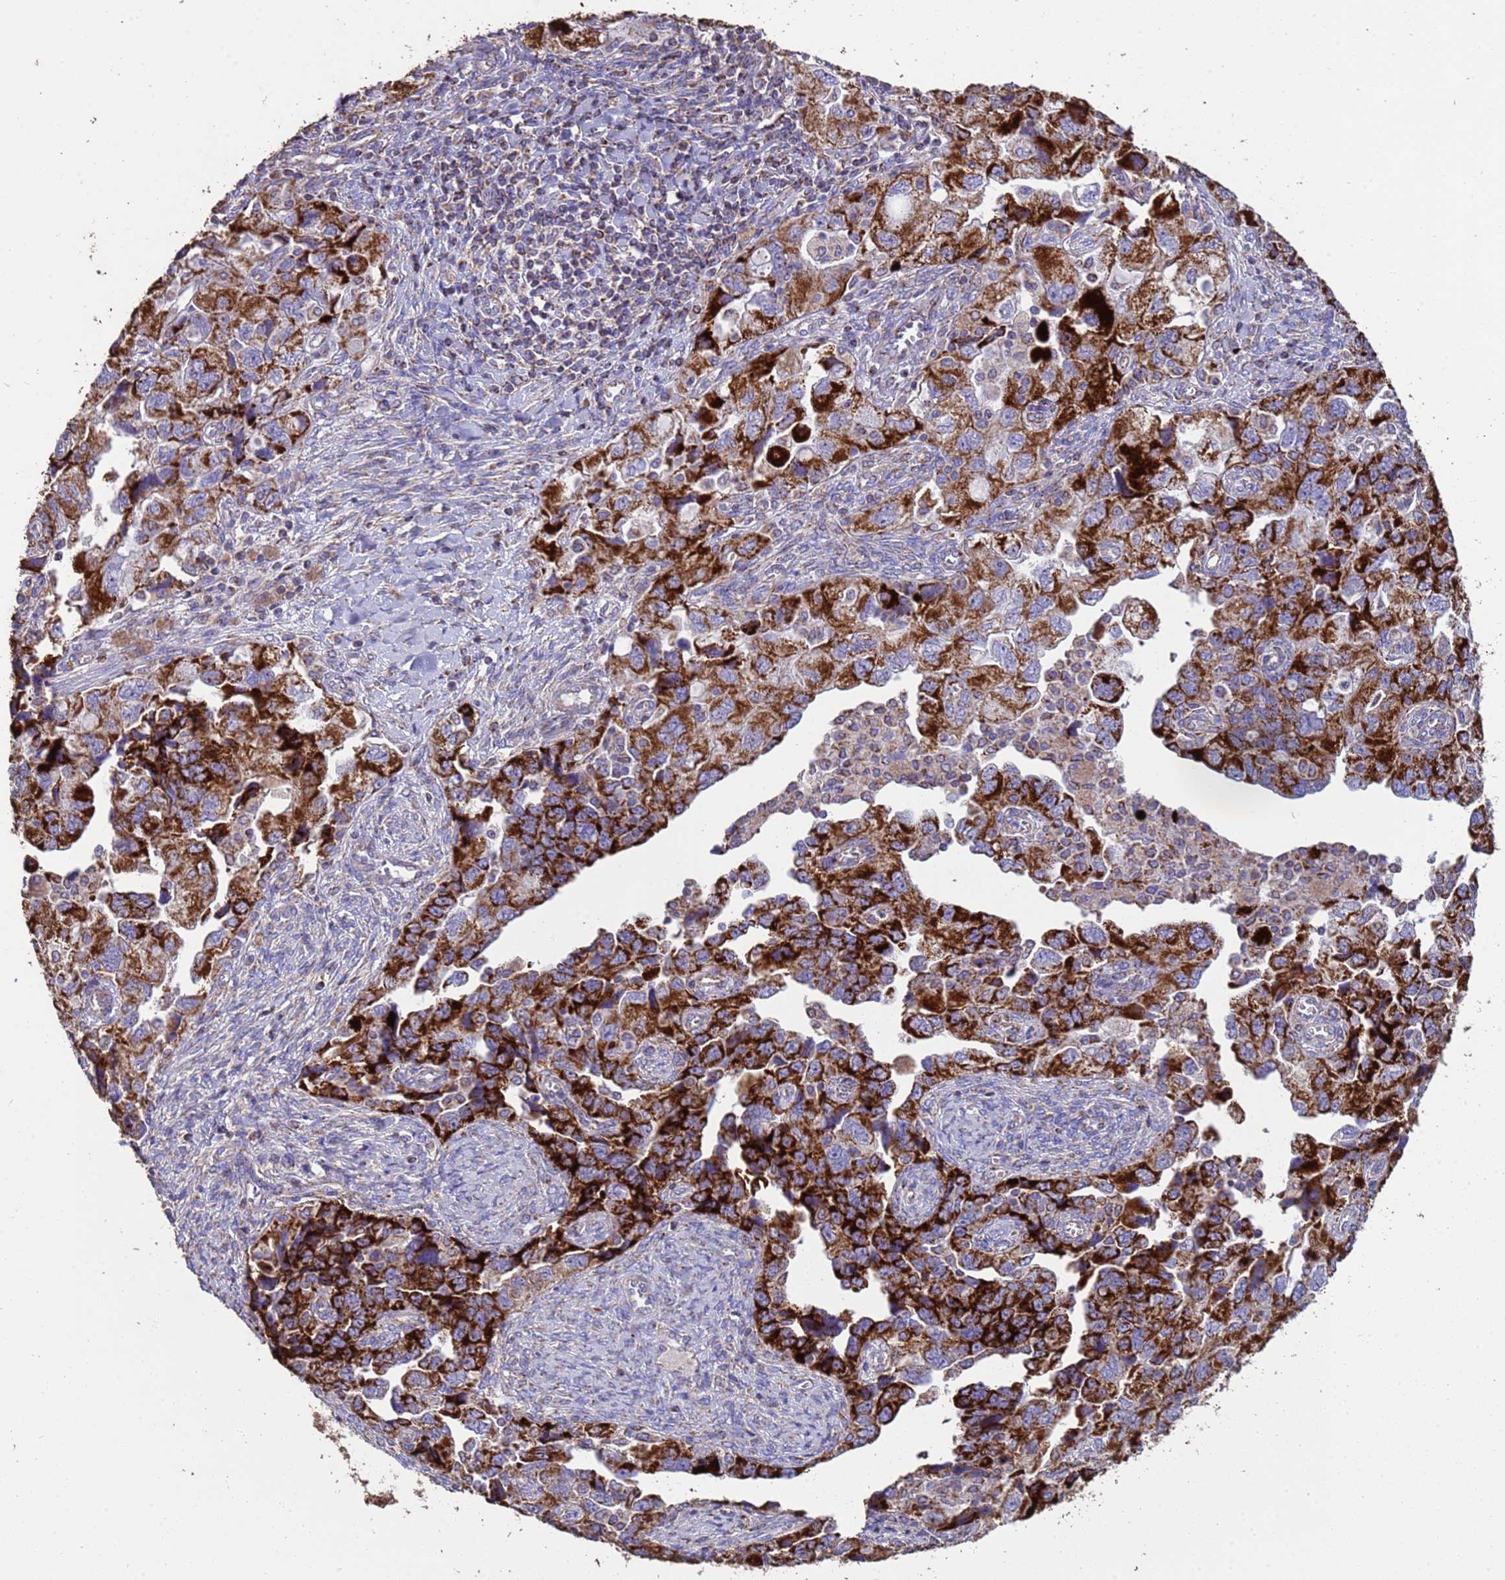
{"staining": {"intensity": "strong", "quantity": ">75%", "location": "cytoplasmic/membranous"}, "tissue": "ovarian cancer", "cell_type": "Tumor cells", "image_type": "cancer", "snomed": [{"axis": "morphology", "description": "Carcinoma, NOS"}, {"axis": "morphology", "description": "Cystadenocarcinoma, serous, NOS"}, {"axis": "topography", "description": "Ovary"}], "caption": "Human ovarian cancer (serous cystadenocarcinoma) stained with a brown dye exhibits strong cytoplasmic/membranous positive expression in approximately >75% of tumor cells.", "gene": "ZNFX1", "patient": {"sex": "female", "age": 69}}